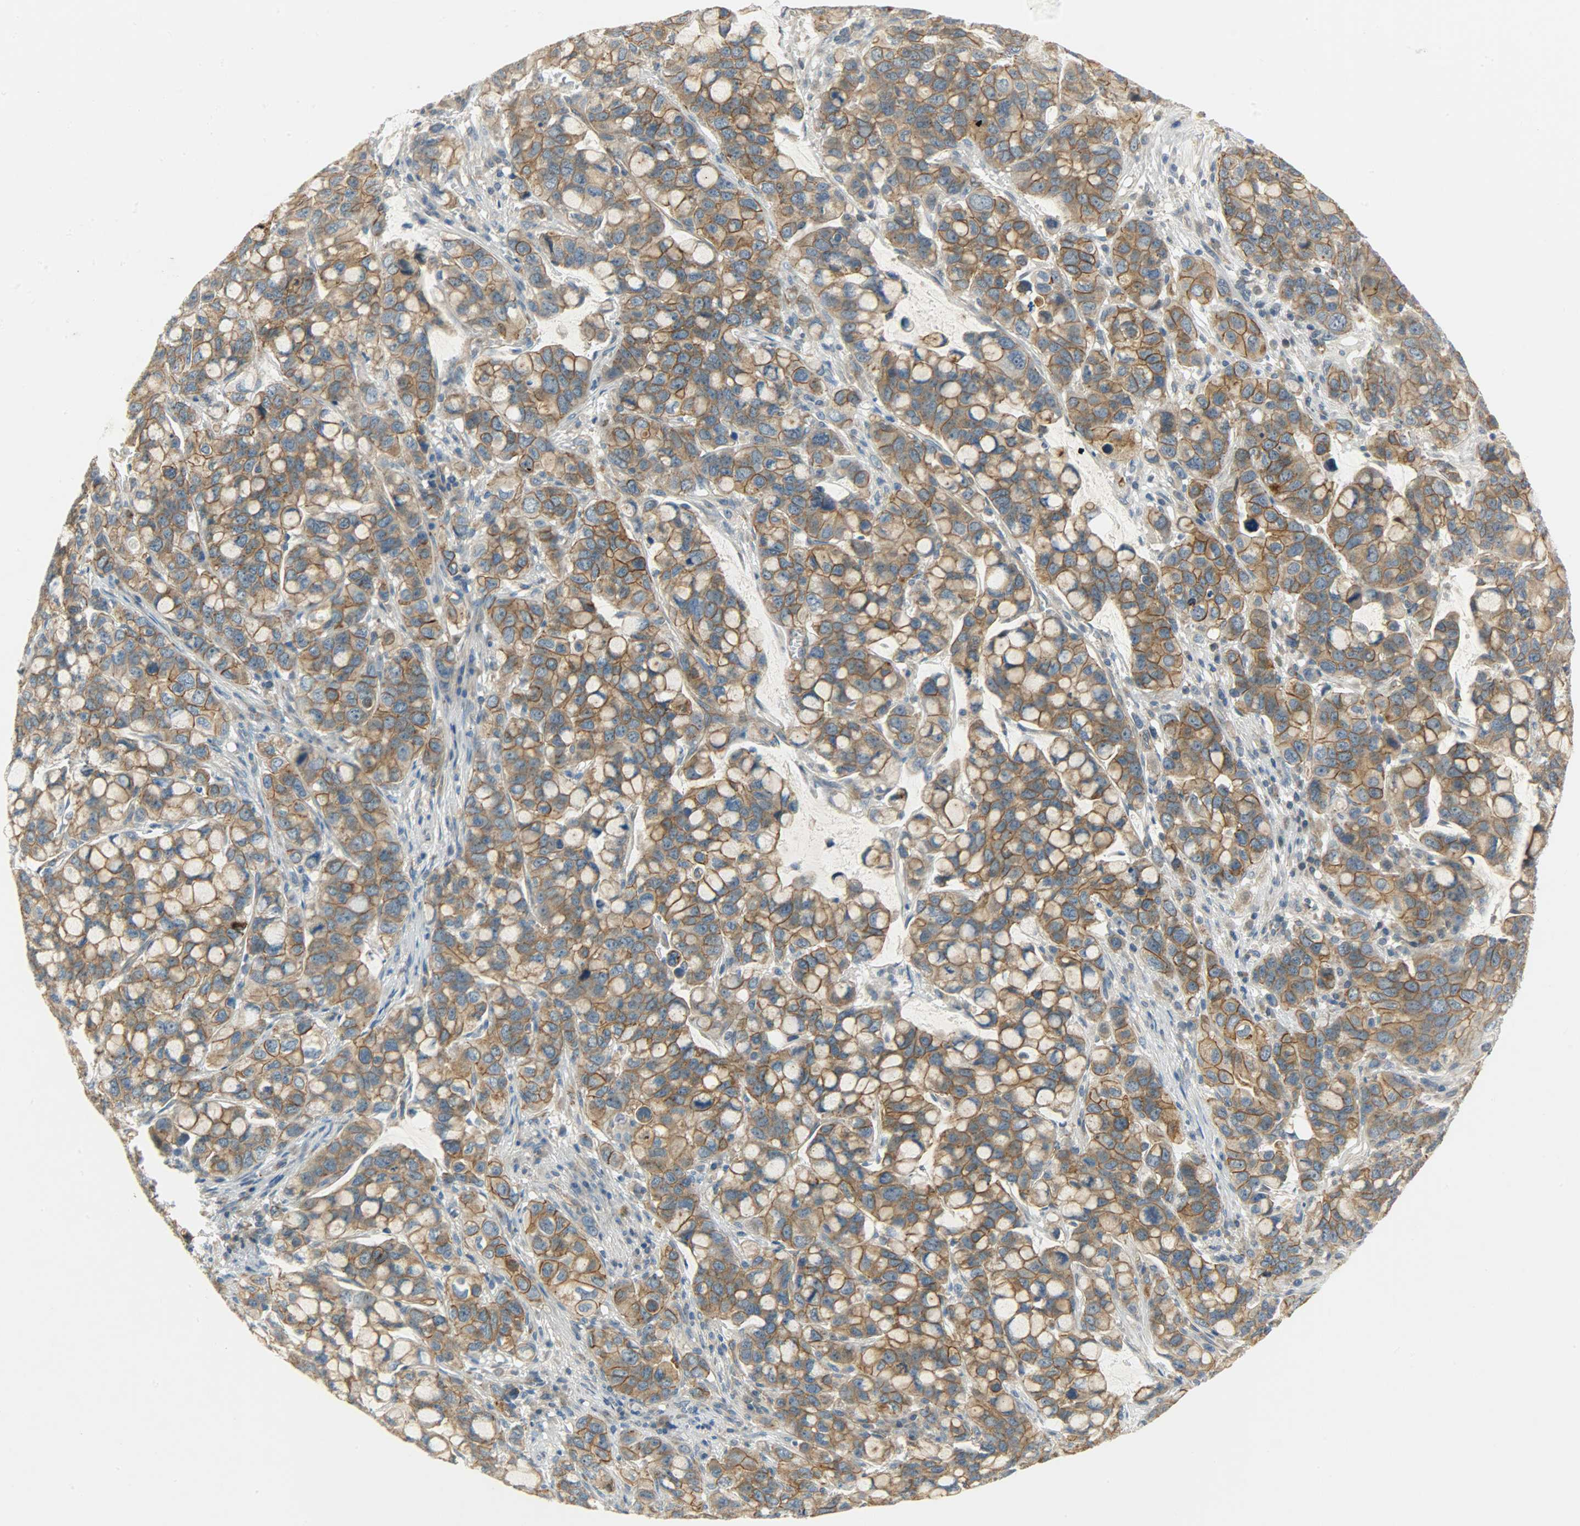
{"staining": {"intensity": "moderate", "quantity": ">75%", "location": "cytoplasmic/membranous"}, "tissue": "stomach cancer", "cell_type": "Tumor cells", "image_type": "cancer", "snomed": [{"axis": "morphology", "description": "Adenocarcinoma, NOS"}, {"axis": "topography", "description": "Stomach, lower"}], "caption": "Immunohistochemical staining of stomach adenocarcinoma reveals moderate cytoplasmic/membranous protein expression in approximately >75% of tumor cells.", "gene": "KIAA1217", "patient": {"sex": "male", "age": 84}}